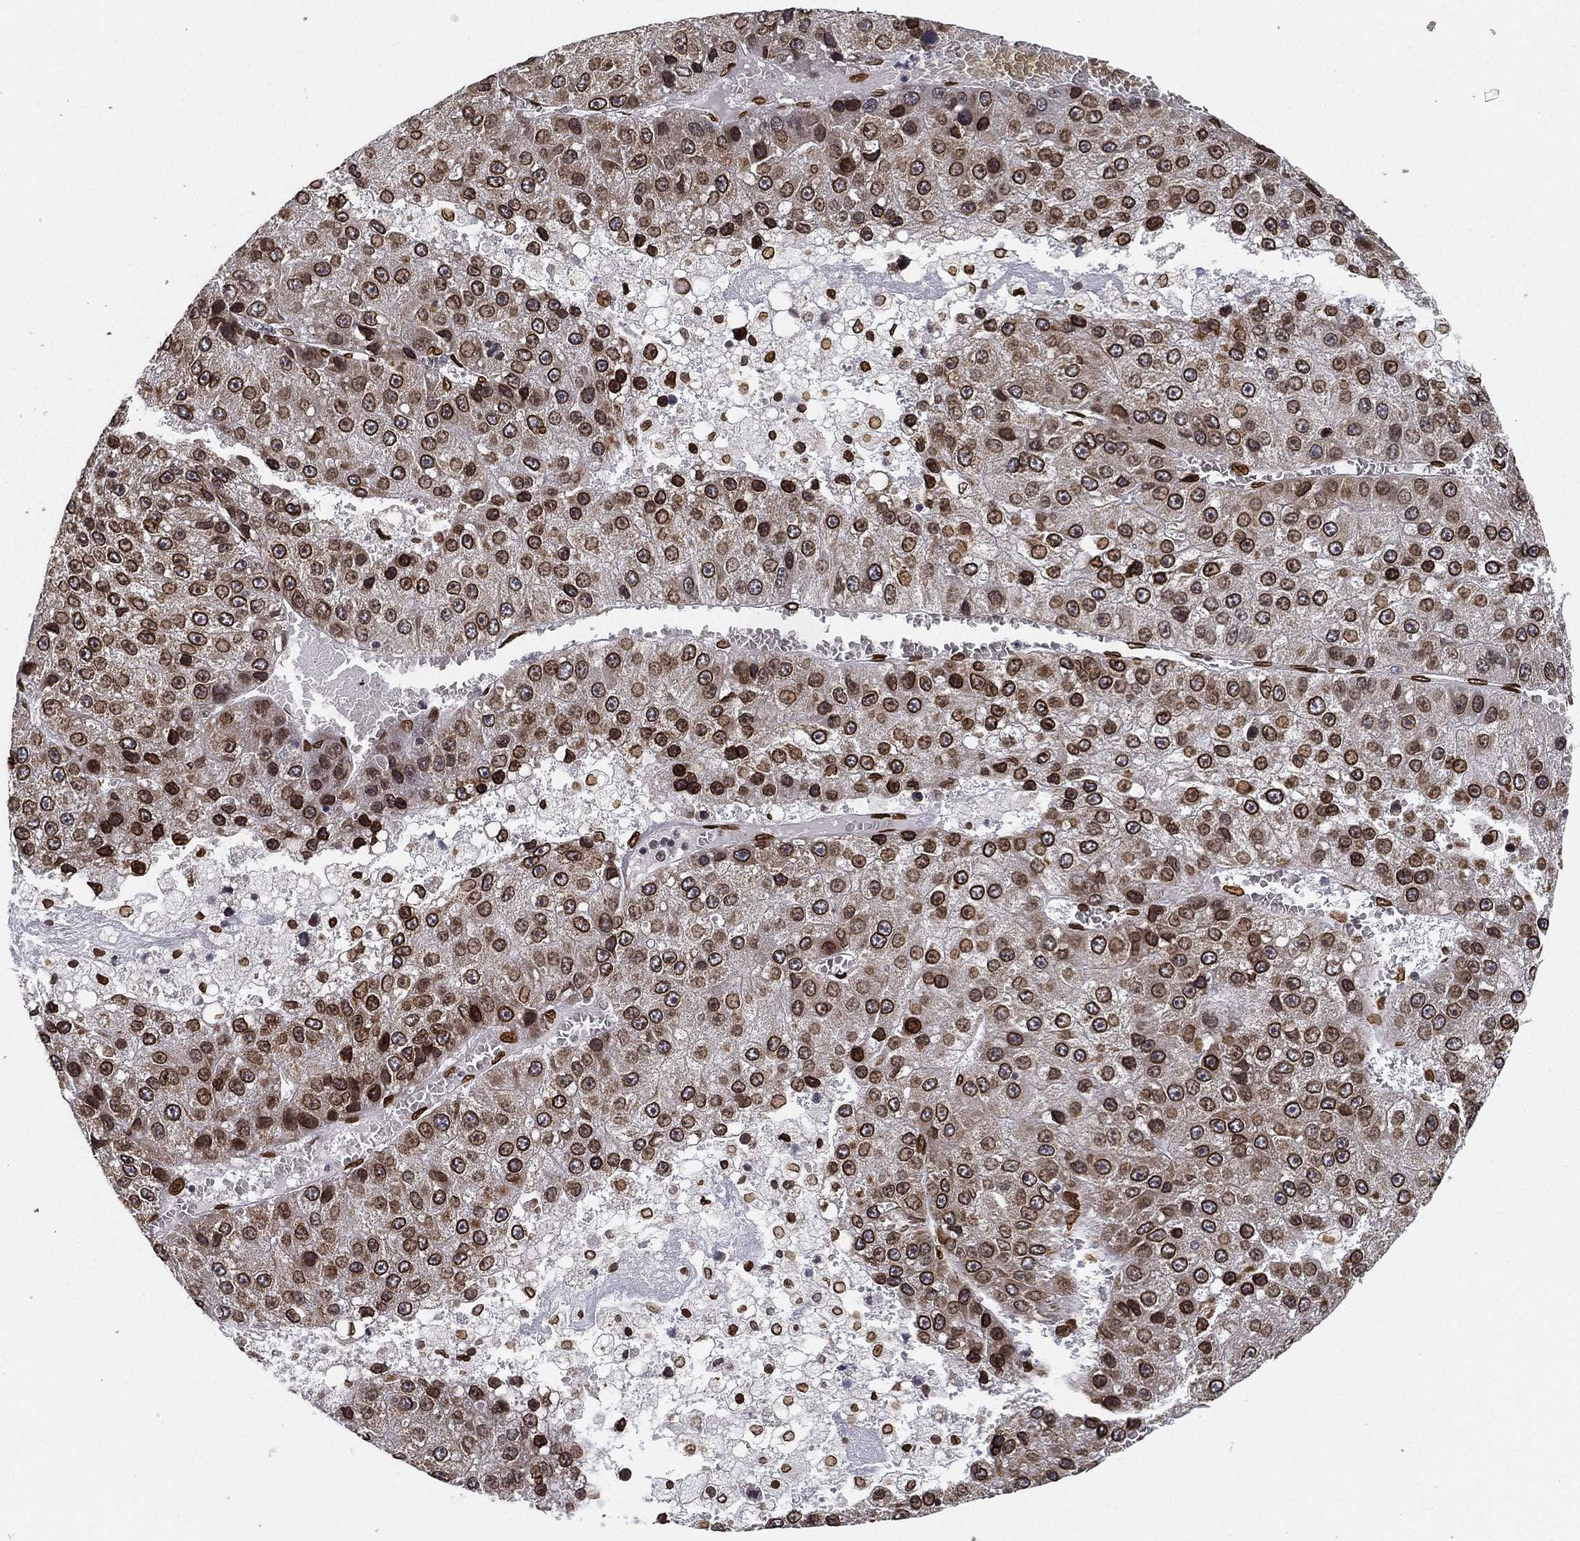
{"staining": {"intensity": "strong", "quantity": ">75%", "location": "cytoplasmic/membranous,nuclear"}, "tissue": "liver cancer", "cell_type": "Tumor cells", "image_type": "cancer", "snomed": [{"axis": "morphology", "description": "Carcinoma, Hepatocellular, NOS"}, {"axis": "topography", "description": "Liver"}], "caption": "Strong cytoplasmic/membranous and nuclear expression for a protein is present in approximately >75% of tumor cells of hepatocellular carcinoma (liver) using IHC.", "gene": "PALB2", "patient": {"sex": "female", "age": 73}}